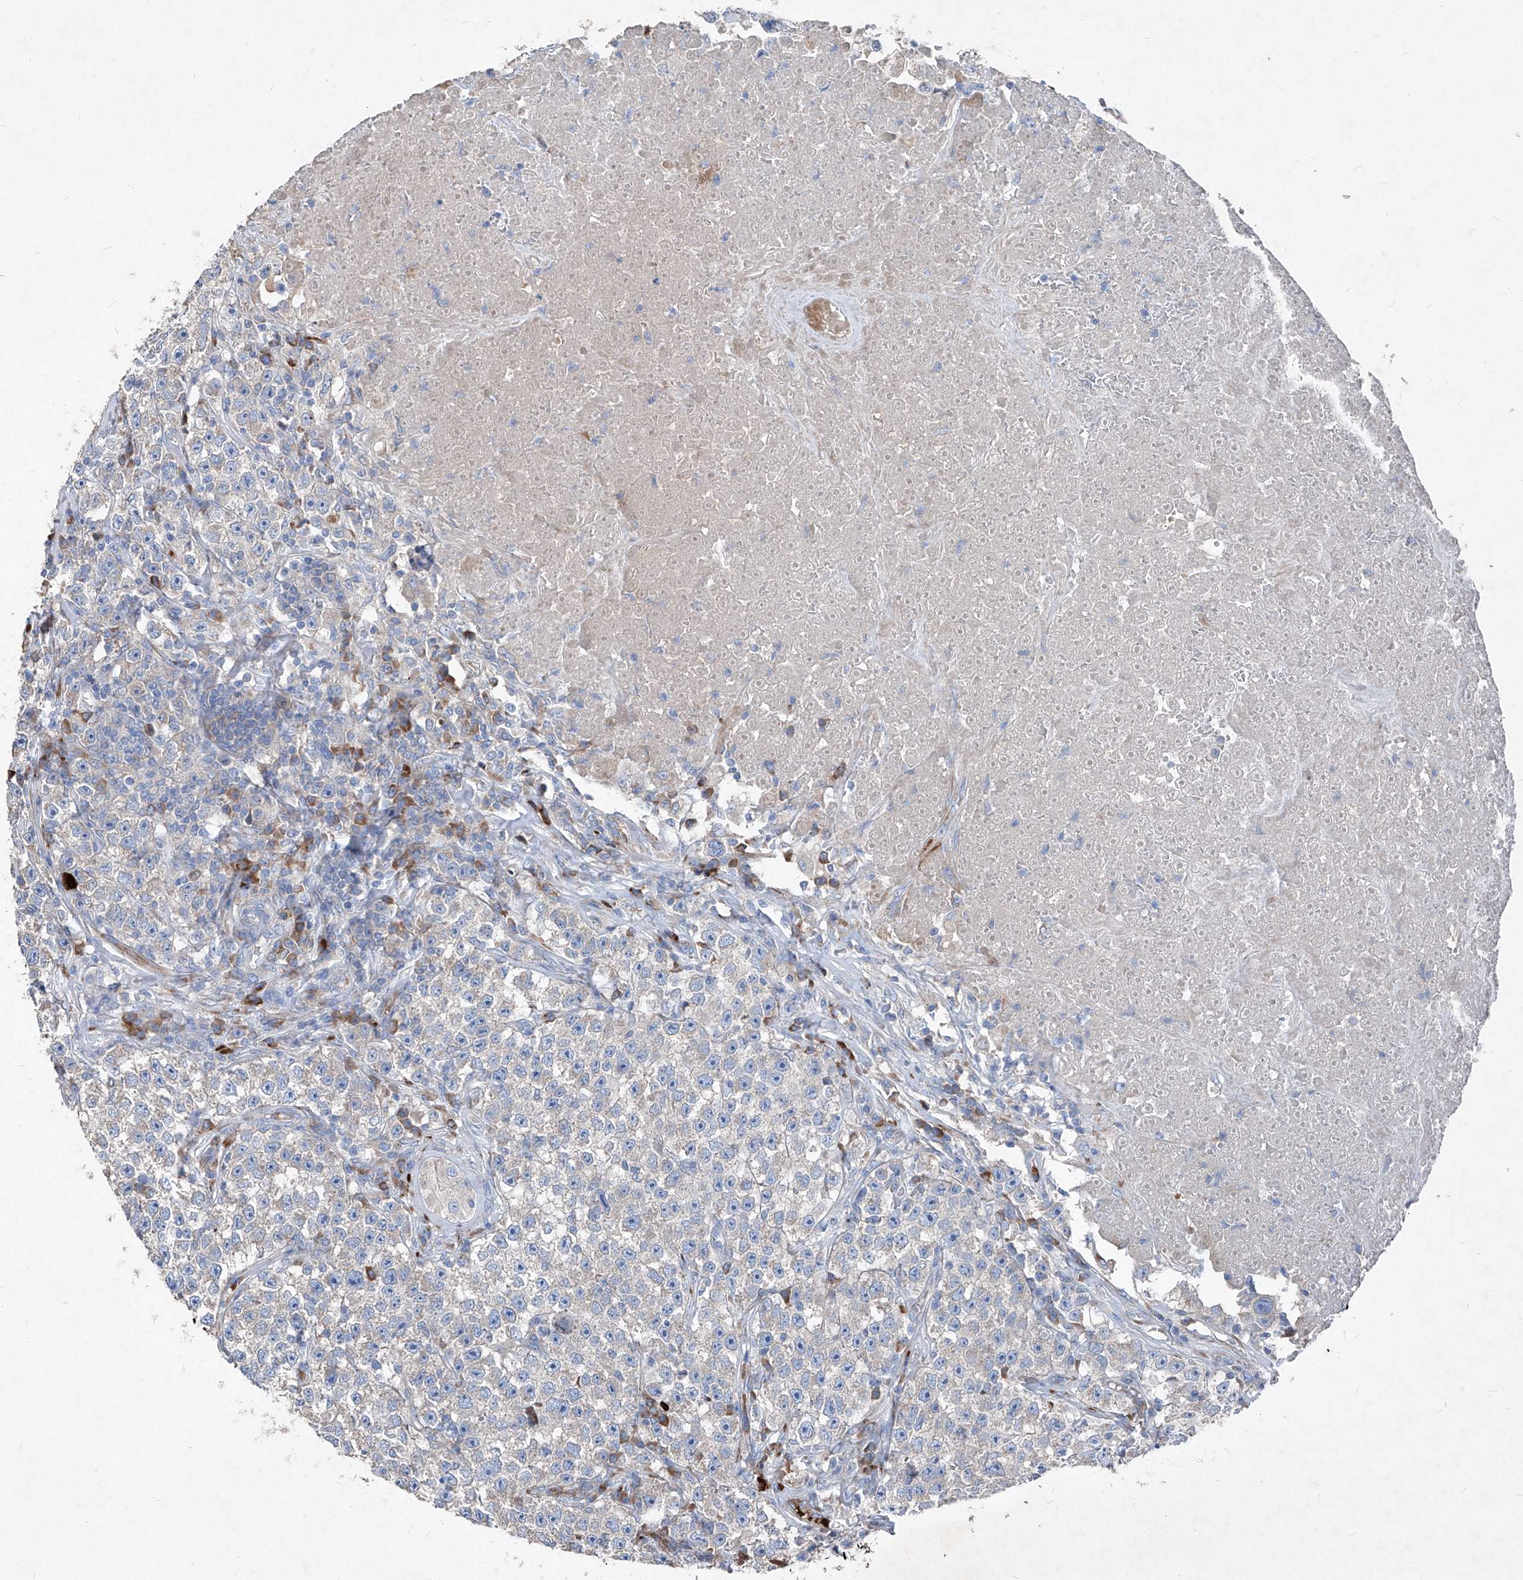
{"staining": {"intensity": "negative", "quantity": "none", "location": "none"}, "tissue": "testis cancer", "cell_type": "Tumor cells", "image_type": "cancer", "snomed": [{"axis": "morphology", "description": "Seminoma, NOS"}, {"axis": "topography", "description": "Testis"}], "caption": "The micrograph reveals no staining of tumor cells in seminoma (testis).", "gene": "IFI27", "patient": {"sex": "male", "age": 22}}